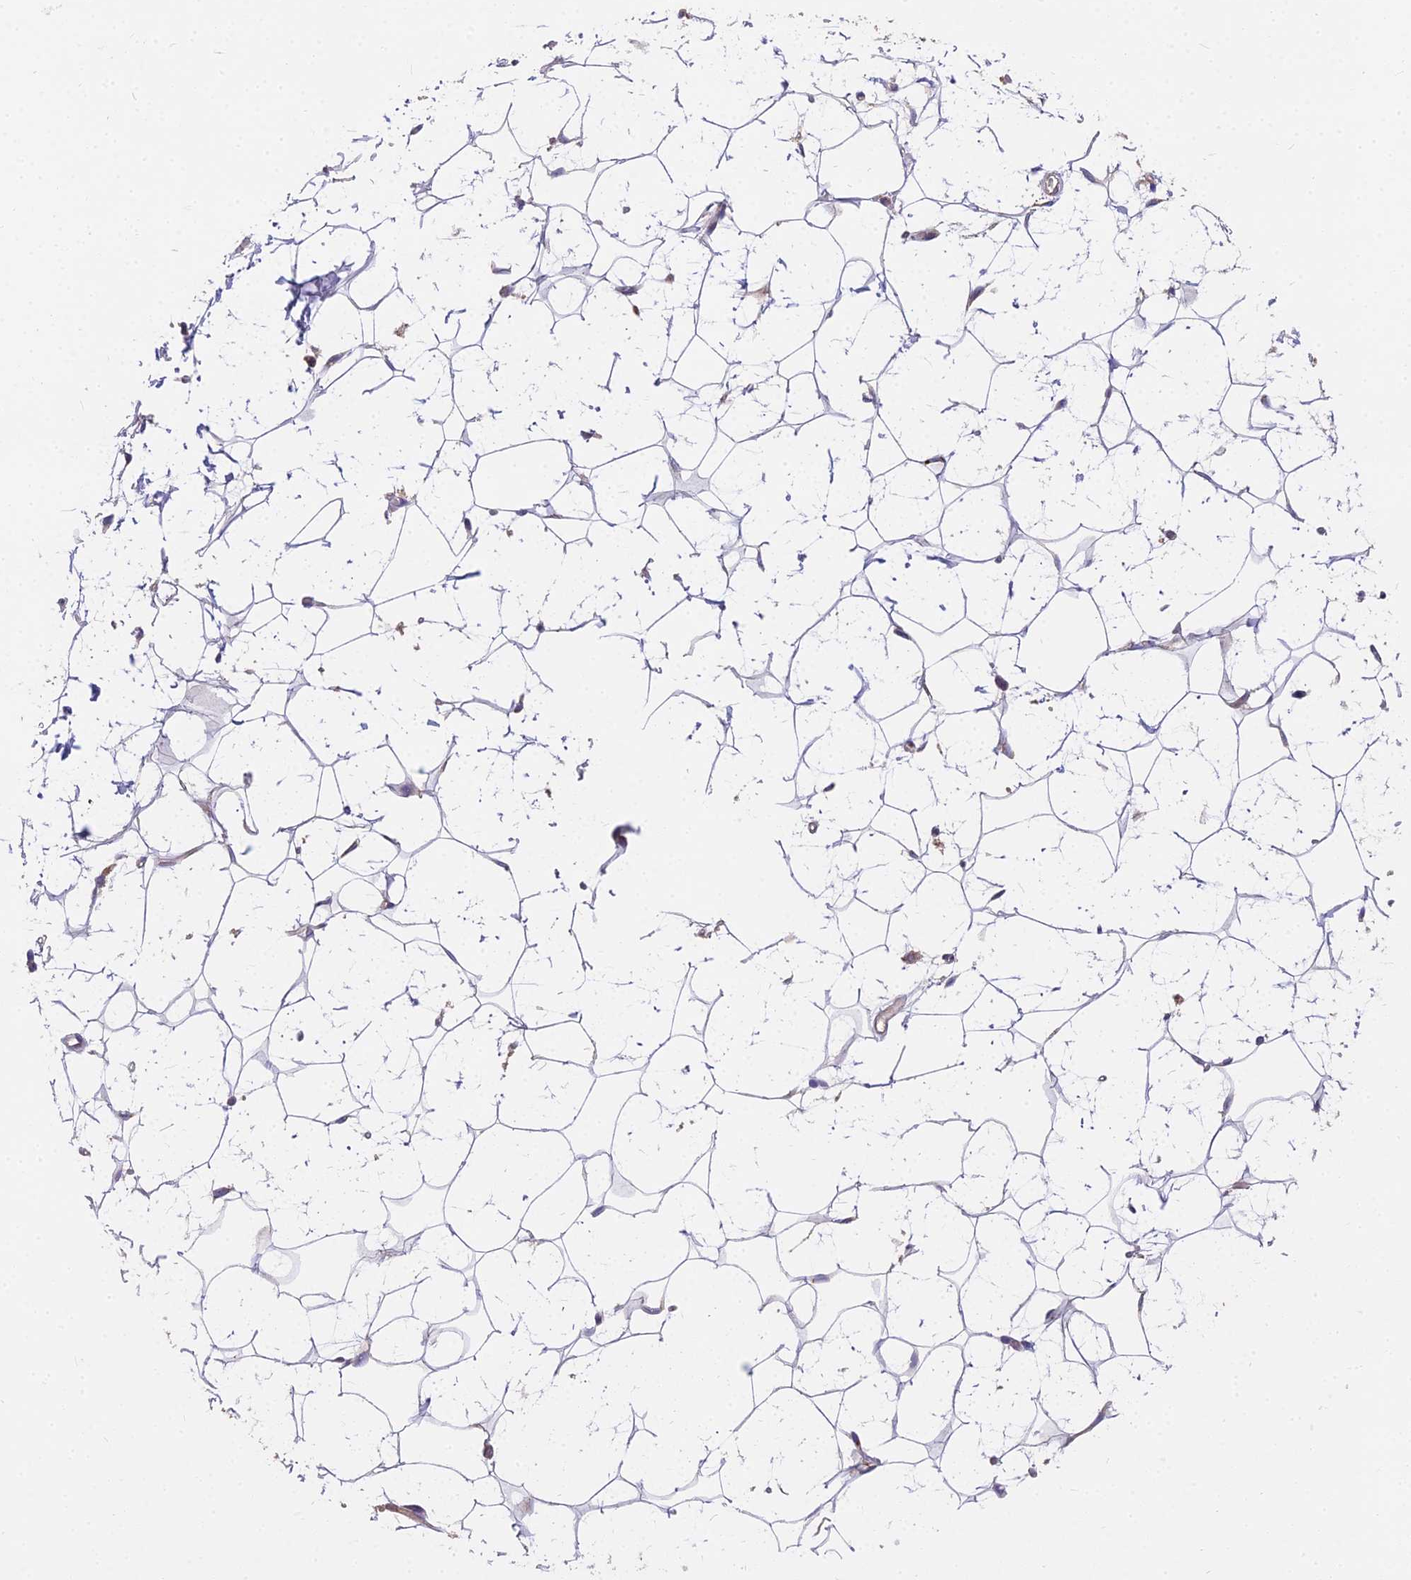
{"staining": {"intensity": "weak", "quantity": "25%-75%", "location": "cytoplasmic/membranous"}, "tissue": "adipose tissue", "cell_type": "Adipocytes", "image_type": "normal", "snomed": [{"axis": "morphology", "description": "Normal tissue, NOS"}, {"axis": "topography", "description": "Breast"}], "caption": "Immunohistochemical staining of benign human adipose tissue shows 25%-75% levels of weak cytoplasmic/membranous protein positivity in about 25%-75% of adipocytes.", "gene": "FRMPD1", "patient": {"sex": "female", "age": 26}}